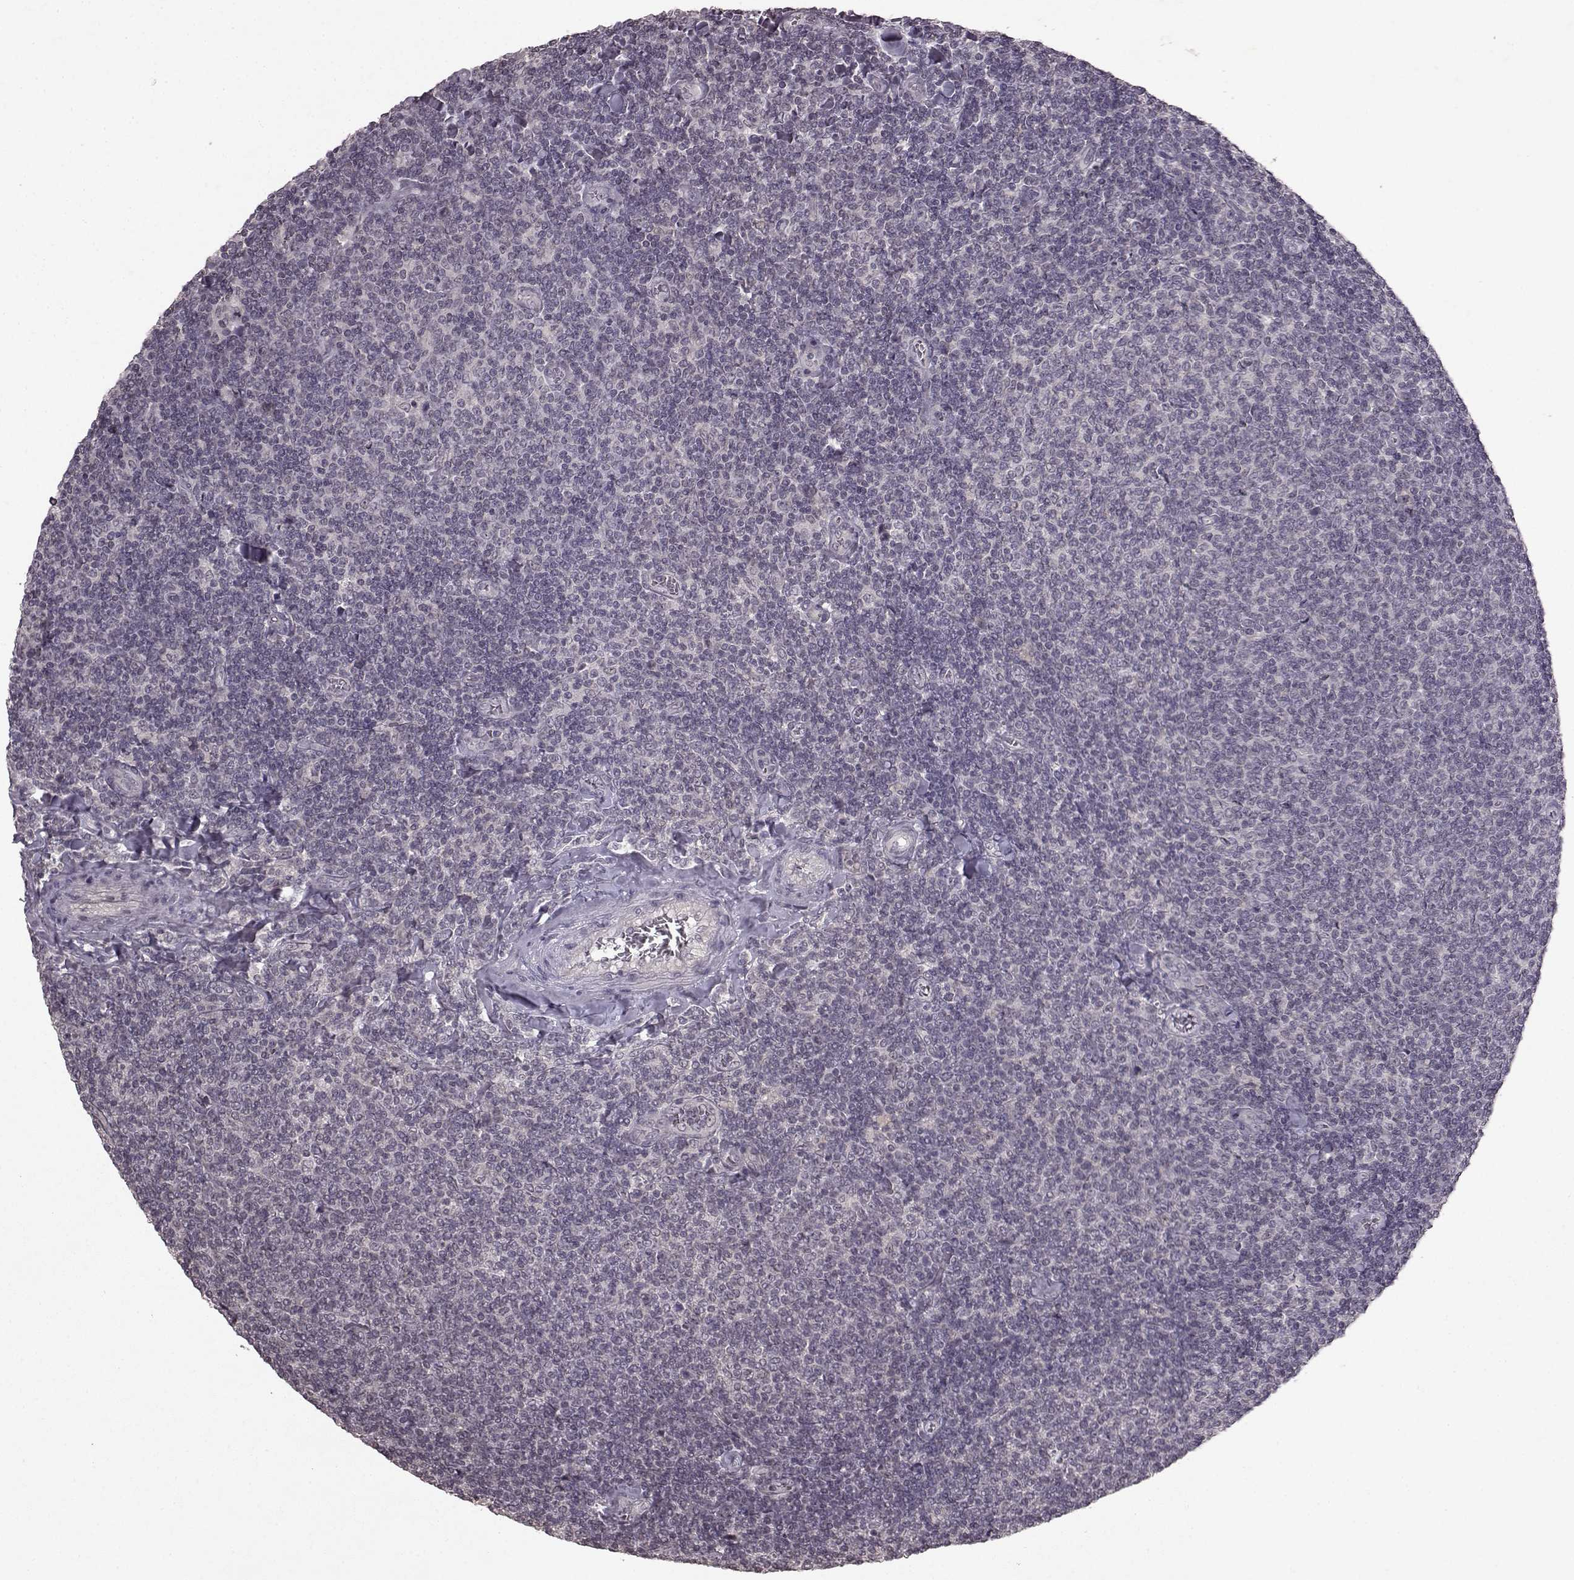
{"staining": {"intensity": "negative", "quantity": "none", "location": "none"}, "tissue": "lymphoma", "cell_type": "Tumor cells", "image_type": "cancer", "snomed": [{"axis": "morphology", "description": "Malignant lymphoma, non-Hodgkin's type, Low grade"}, {"axis": "topography", "description": "Lymph node"}], "caption": "The IHC micrograph has no significant positivity in tumor cells of lymphoma tissue.", "gene": "LHB", "patient": {"sex": "male", "age": 52}}